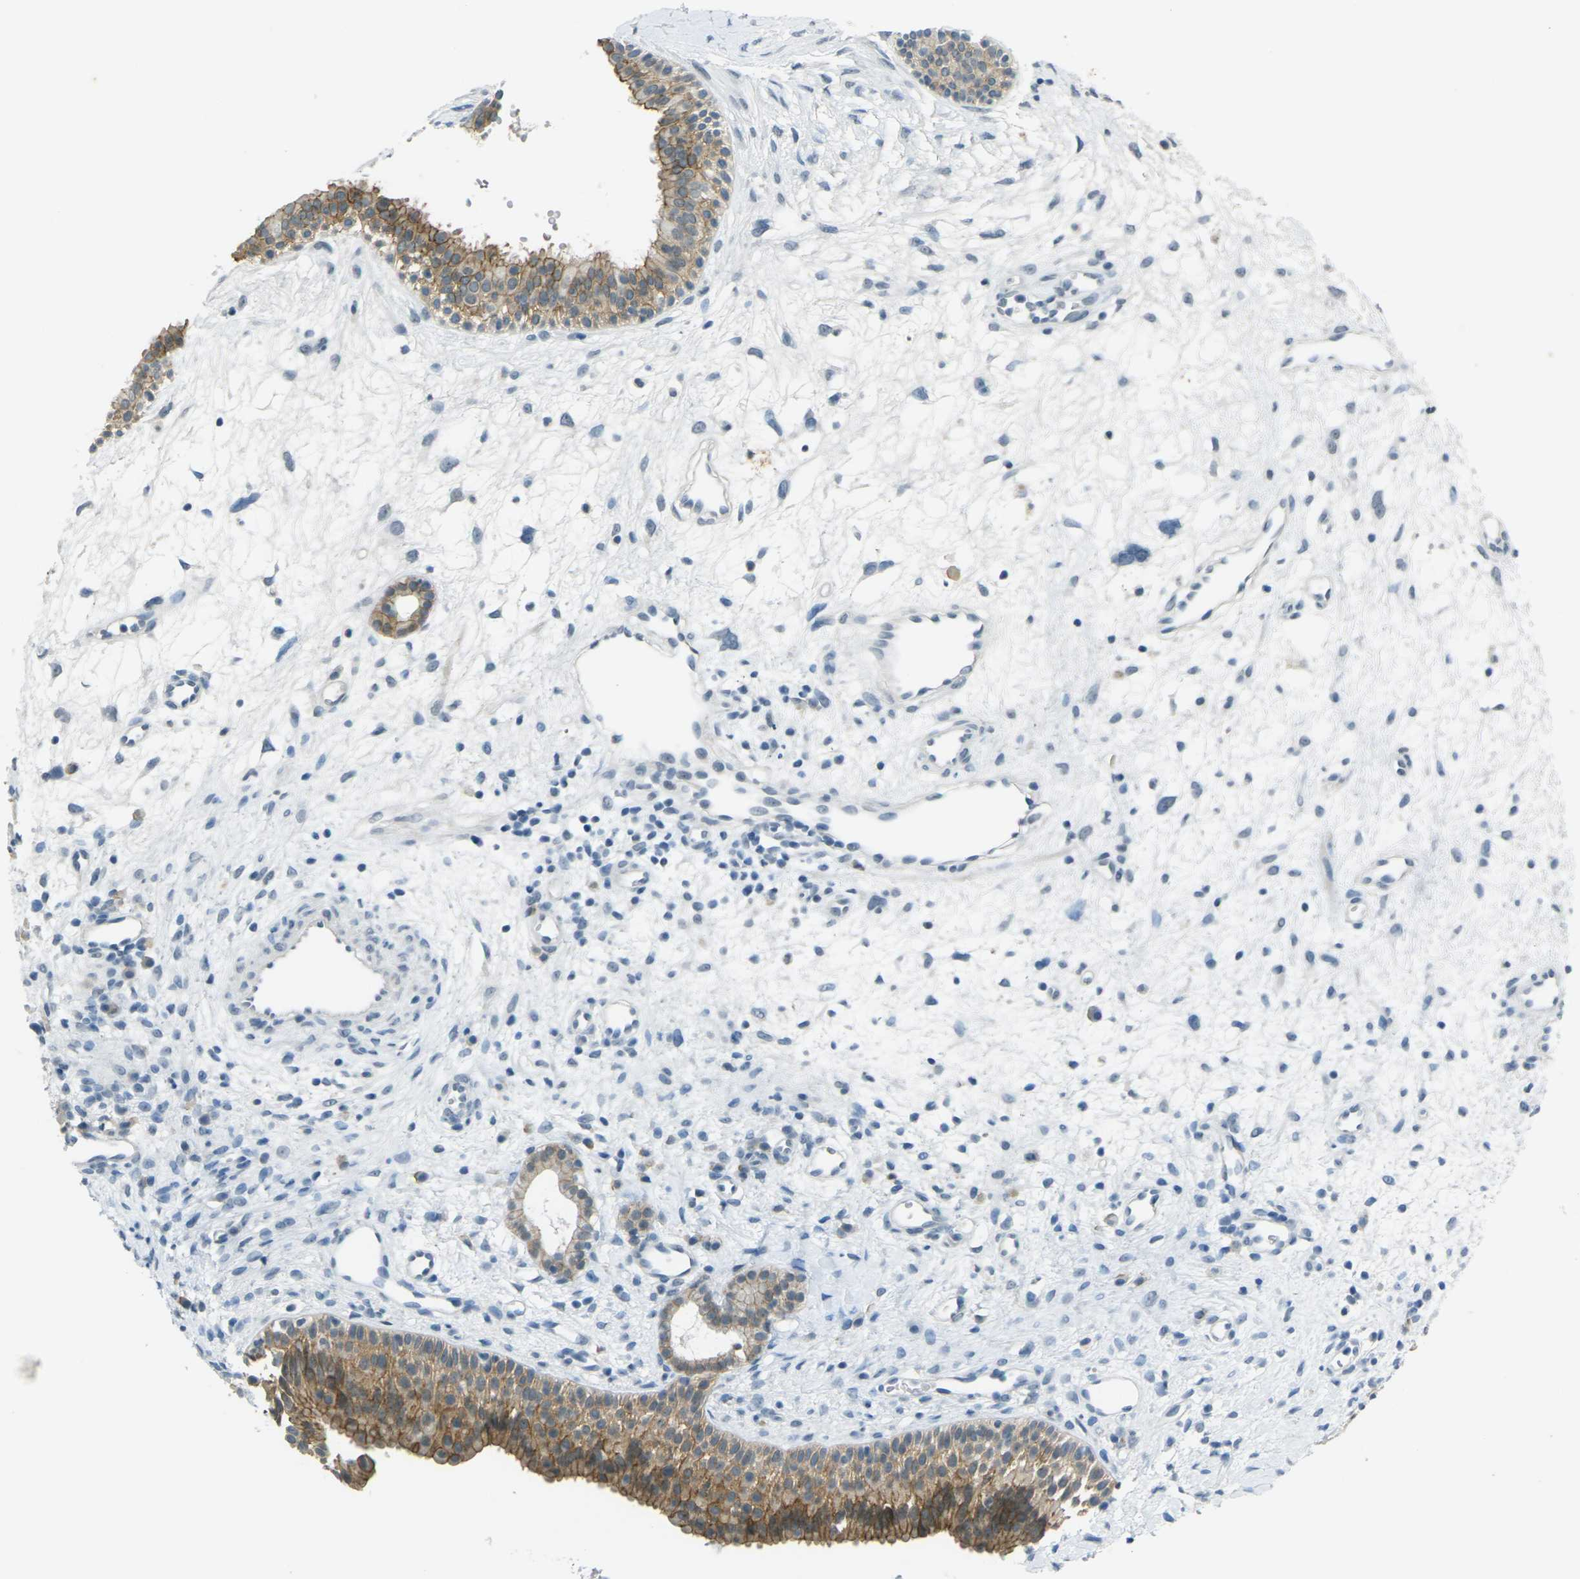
{"staining": {"intensity": "moderate", "quantity": "25%-75%", "location": "cytoplasmic/membranous"}, "tissue": "nasopharynx", "cell_type": "Respiratory epithelial cells", "image_type": "normal", "snomed": [{"axis": "morphology", "description": "Normal tissue, NOS"}, {"axis": "topography", "description": "Nasopharynx"}], "caption": "Immunohistochemical staining of unremarkable human nasopharynx displays 25%-75% levels of moderate cytoplasmic/membranous protein expression in approximately 25%-75% of respiratory epithelial cells.", "gene": "SPTBN2", "patient": {"sex": "male", "age": 22}}